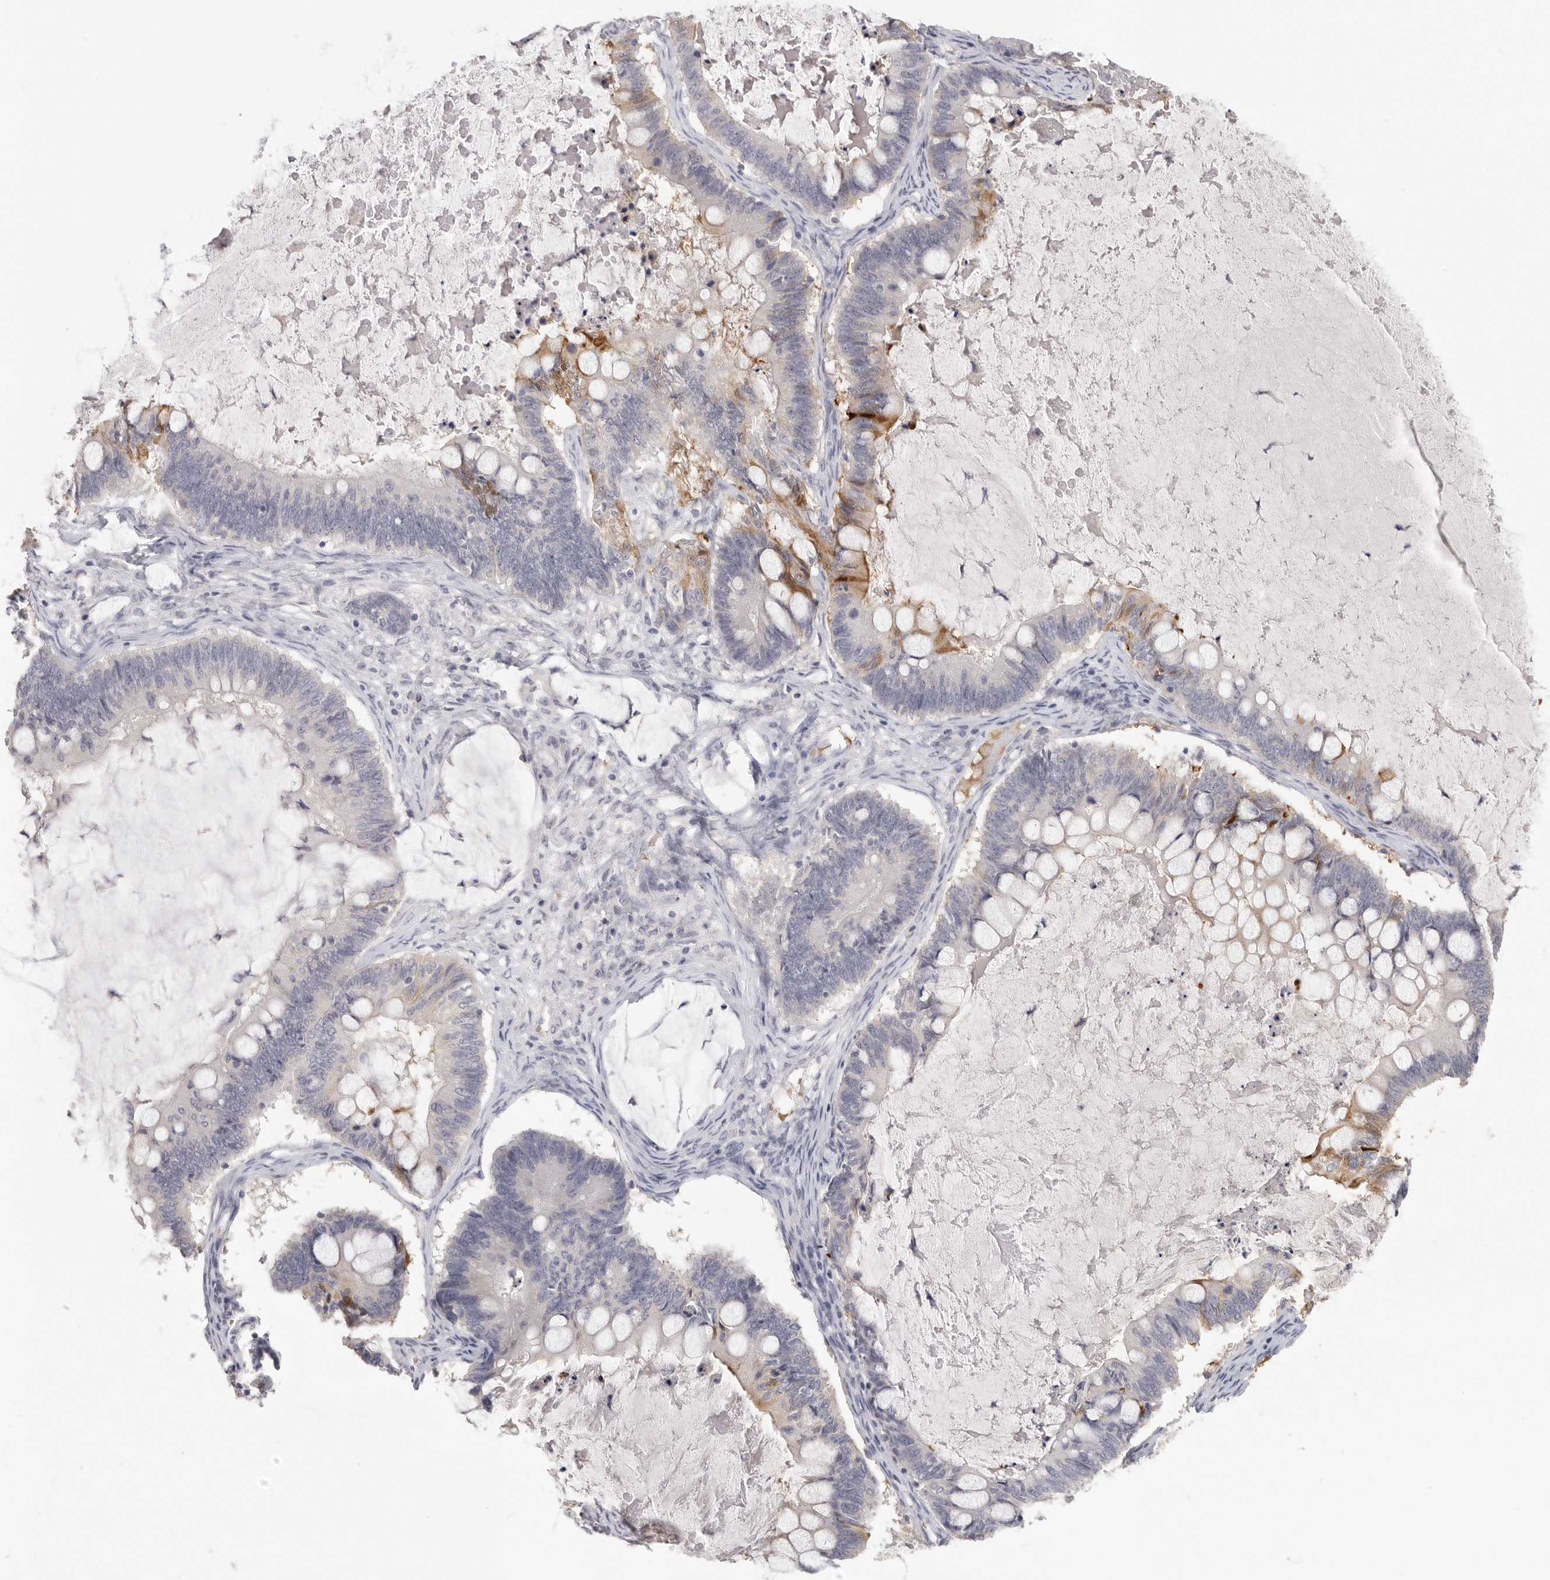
{"staining": {"intensity": "weak", "quantity": "<25%", "location": "cytoplasmic/membranous"}, "tissue": "ovarian cancer", "cell_type": "Tumor cells", "image_type": "cancer", "snomed": [{"axis": "morphology", "description": "Cystadenocarcinoma, mucinous, NOS"}, {"axis": "topography", "description": "Ovary"}], "caption": "Immunohistochemistry photomicrograph of ovarian cancer stained for a protein (brown), which shows no positivity in tumor cells.", "gene": "DNAJC11", "patient": {"sex": "female", "age": 61}}